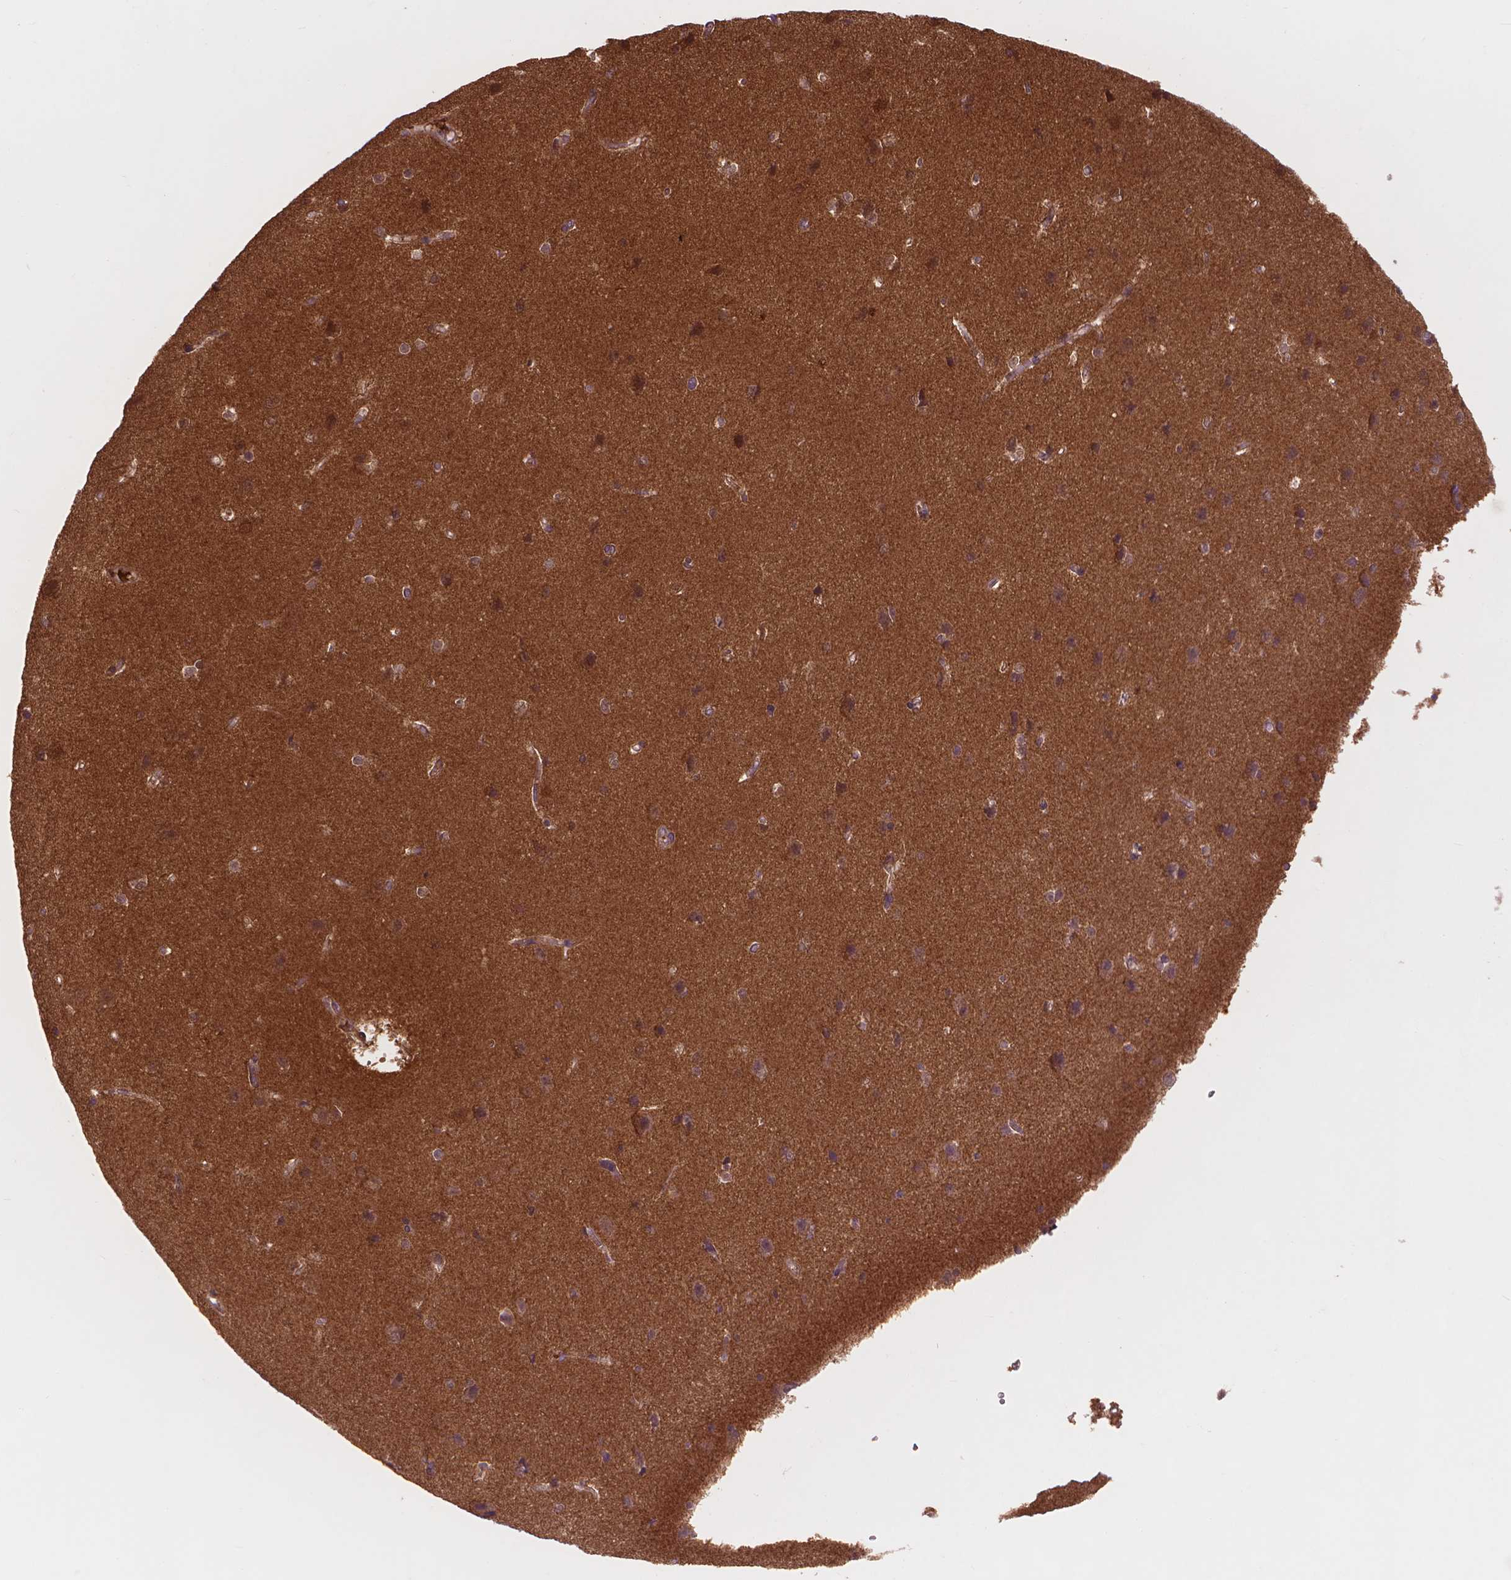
{"staining": {"intensity": "negative", "quantity": "none", "location": "none"}, "tissue": "cerebral cortex", "cell_type": "Endothelial cells", "image_type": "normal", "snomed": [{"axis": "morphology", "description": "Normal tissue, NOS"}, {"axis": "topography", "description": "Cerebral cortex"}], "caption": "A micrograph of cerebral cortex stained for a protein reveals no brown staining in endothelial cells.", "gene": "ENO2", "patient": {"sex": "male", "age": 37}}